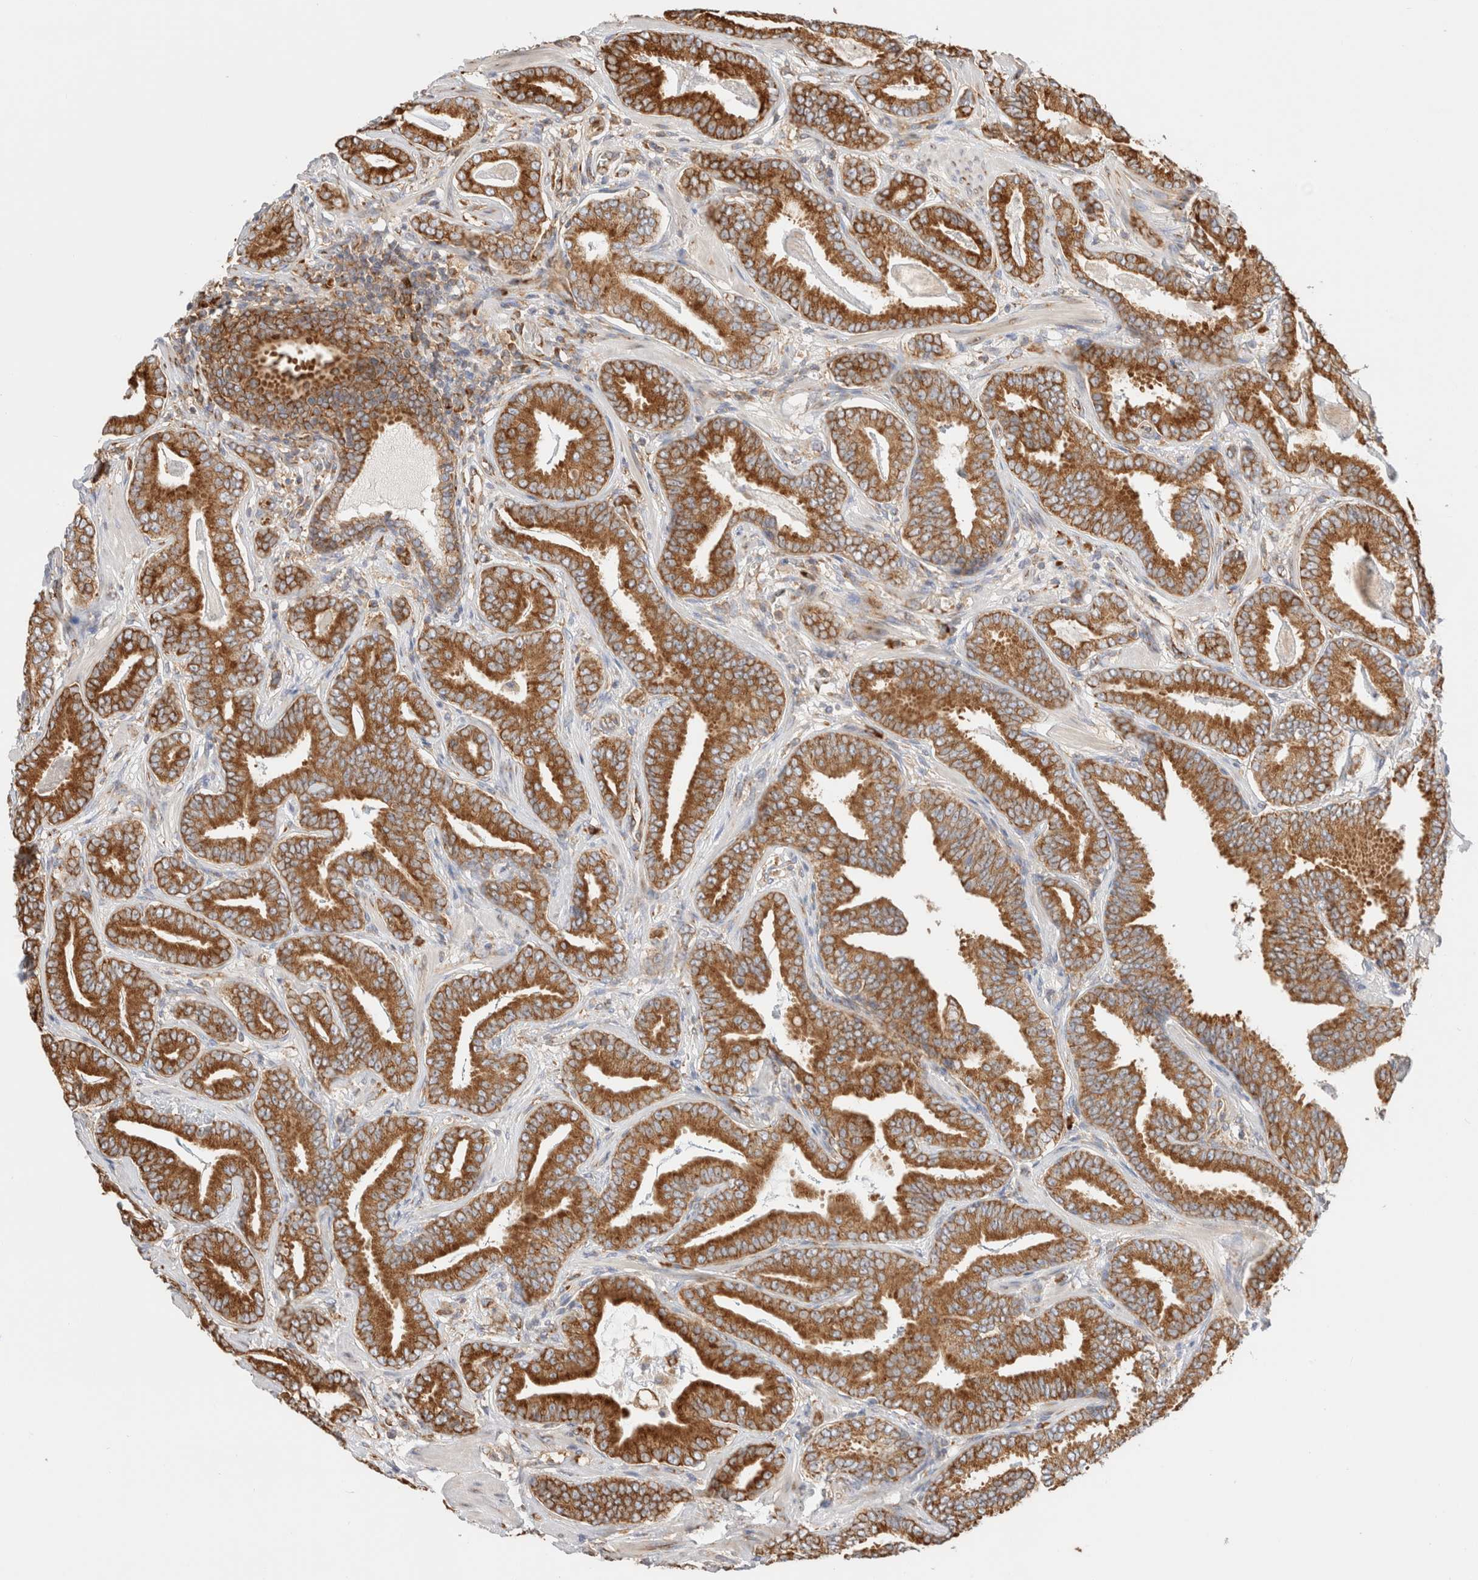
{"staining": {"intensity": "strong", "quantity": ">75%", "location": "cytoplasmic/membranous"}, "tissue": "prostate cancer", "cell_type": "Tumor cells", "image_type": "cancer", "snomed": [{"axis": "morphology", "description": "Adenocarcinoma, Low grade"}, {"axis": "topography", "description": "Prostate"}], "caption": "Human low-grade adenocarcinoma (prostate) stained with a brown dye displays strong cytoplasmic/membranous positive staining in about >75% of tumor cells.", "gene": "ZC2HC1A", "patient": {"sex": "male", "age": 62}}